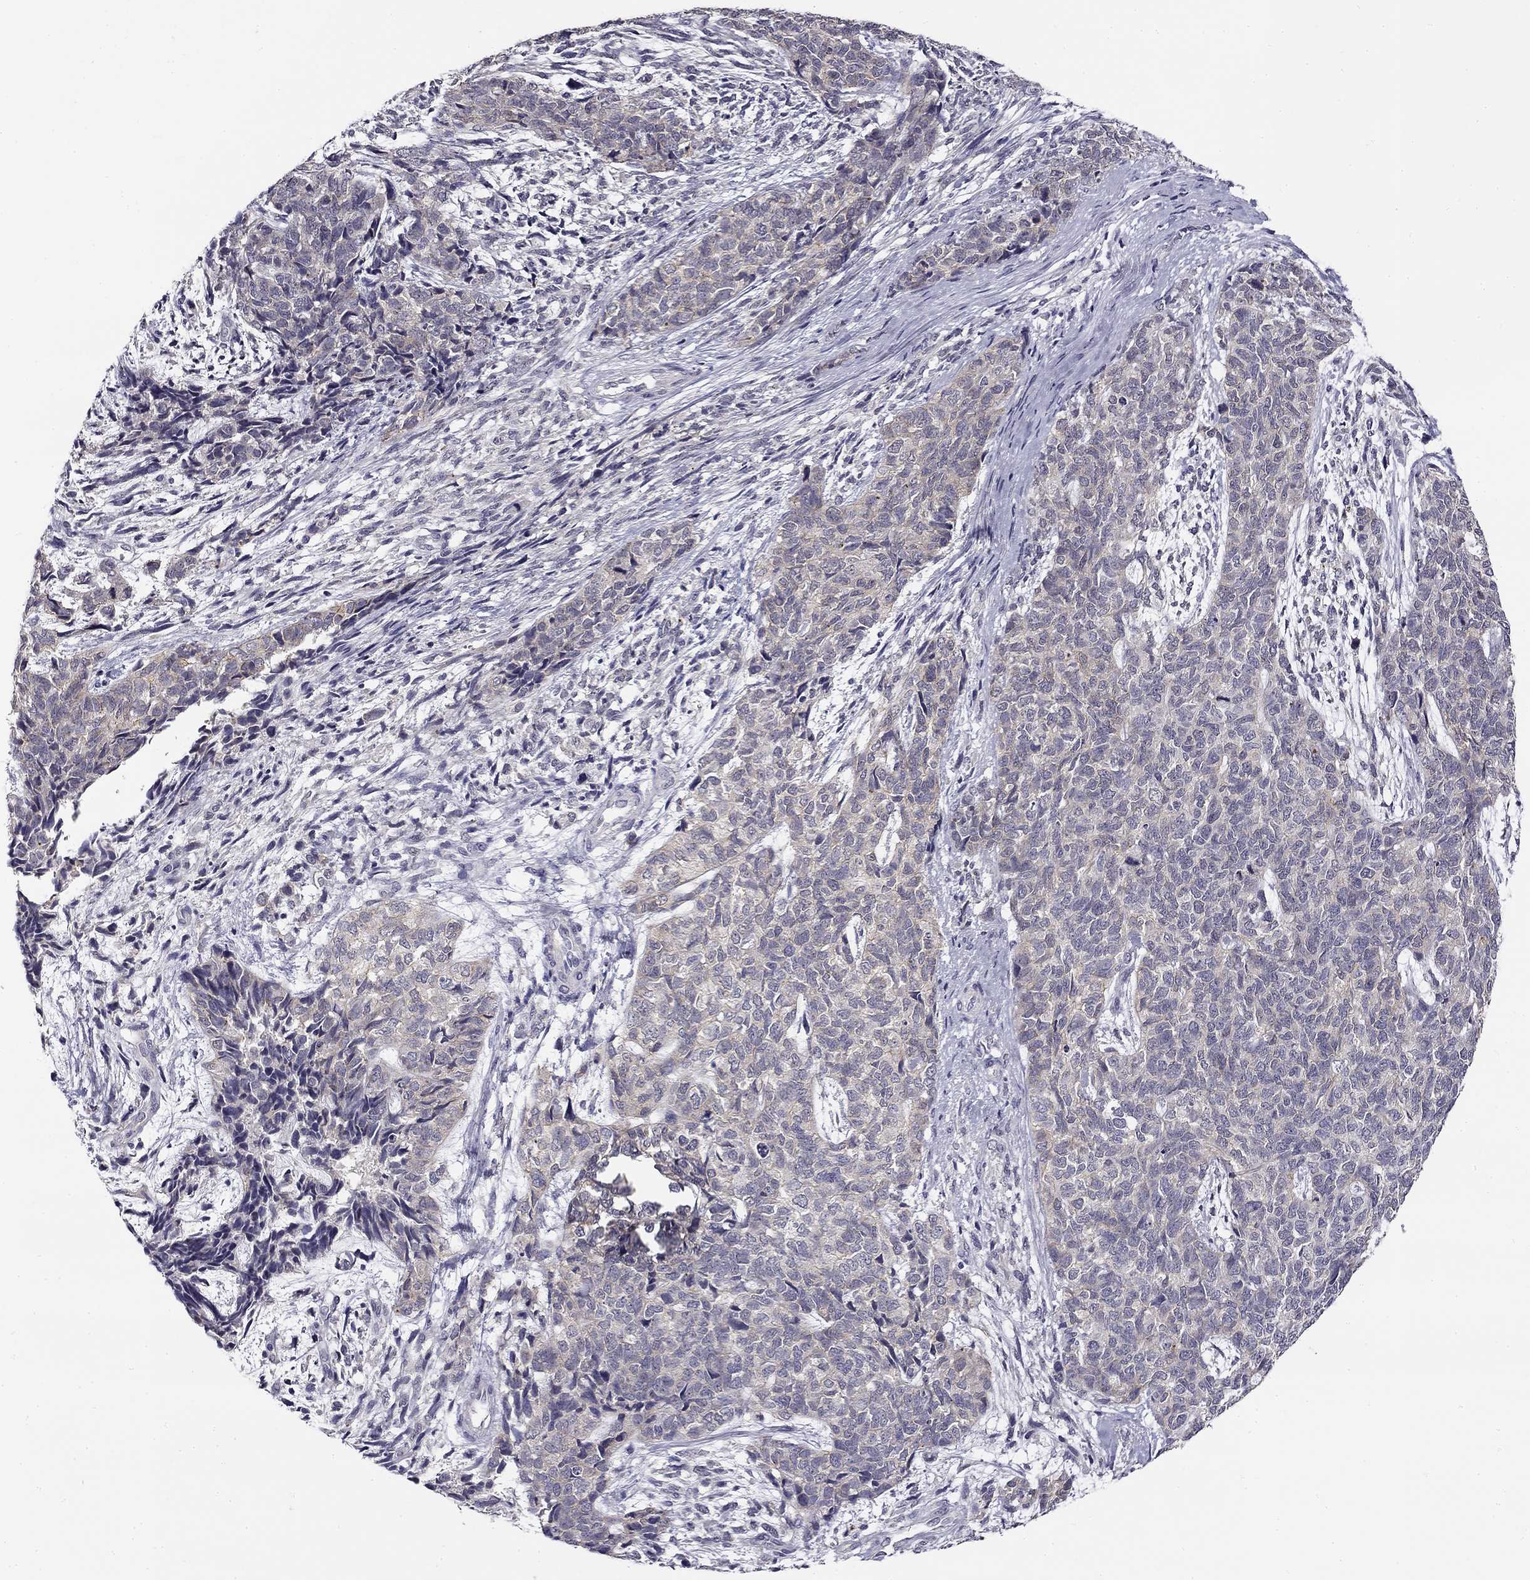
{"staining": {"intensity": "negative", "quantity": "none", "location": "none"}, "tissue": "cervical cancer", "cell_type": "Tumor cells", "image_type": "cancer", "snomed": [{"axis": "morphology", "description": "Squamous cell carcinoma, NOS"}, {"axis": "topography", "description": "Cervix"}], "caption": "Tumor cells show no significant positivity in cervical cancer.", "gene": "CNR1", "patient": {"sex": "female", "age": 63}}